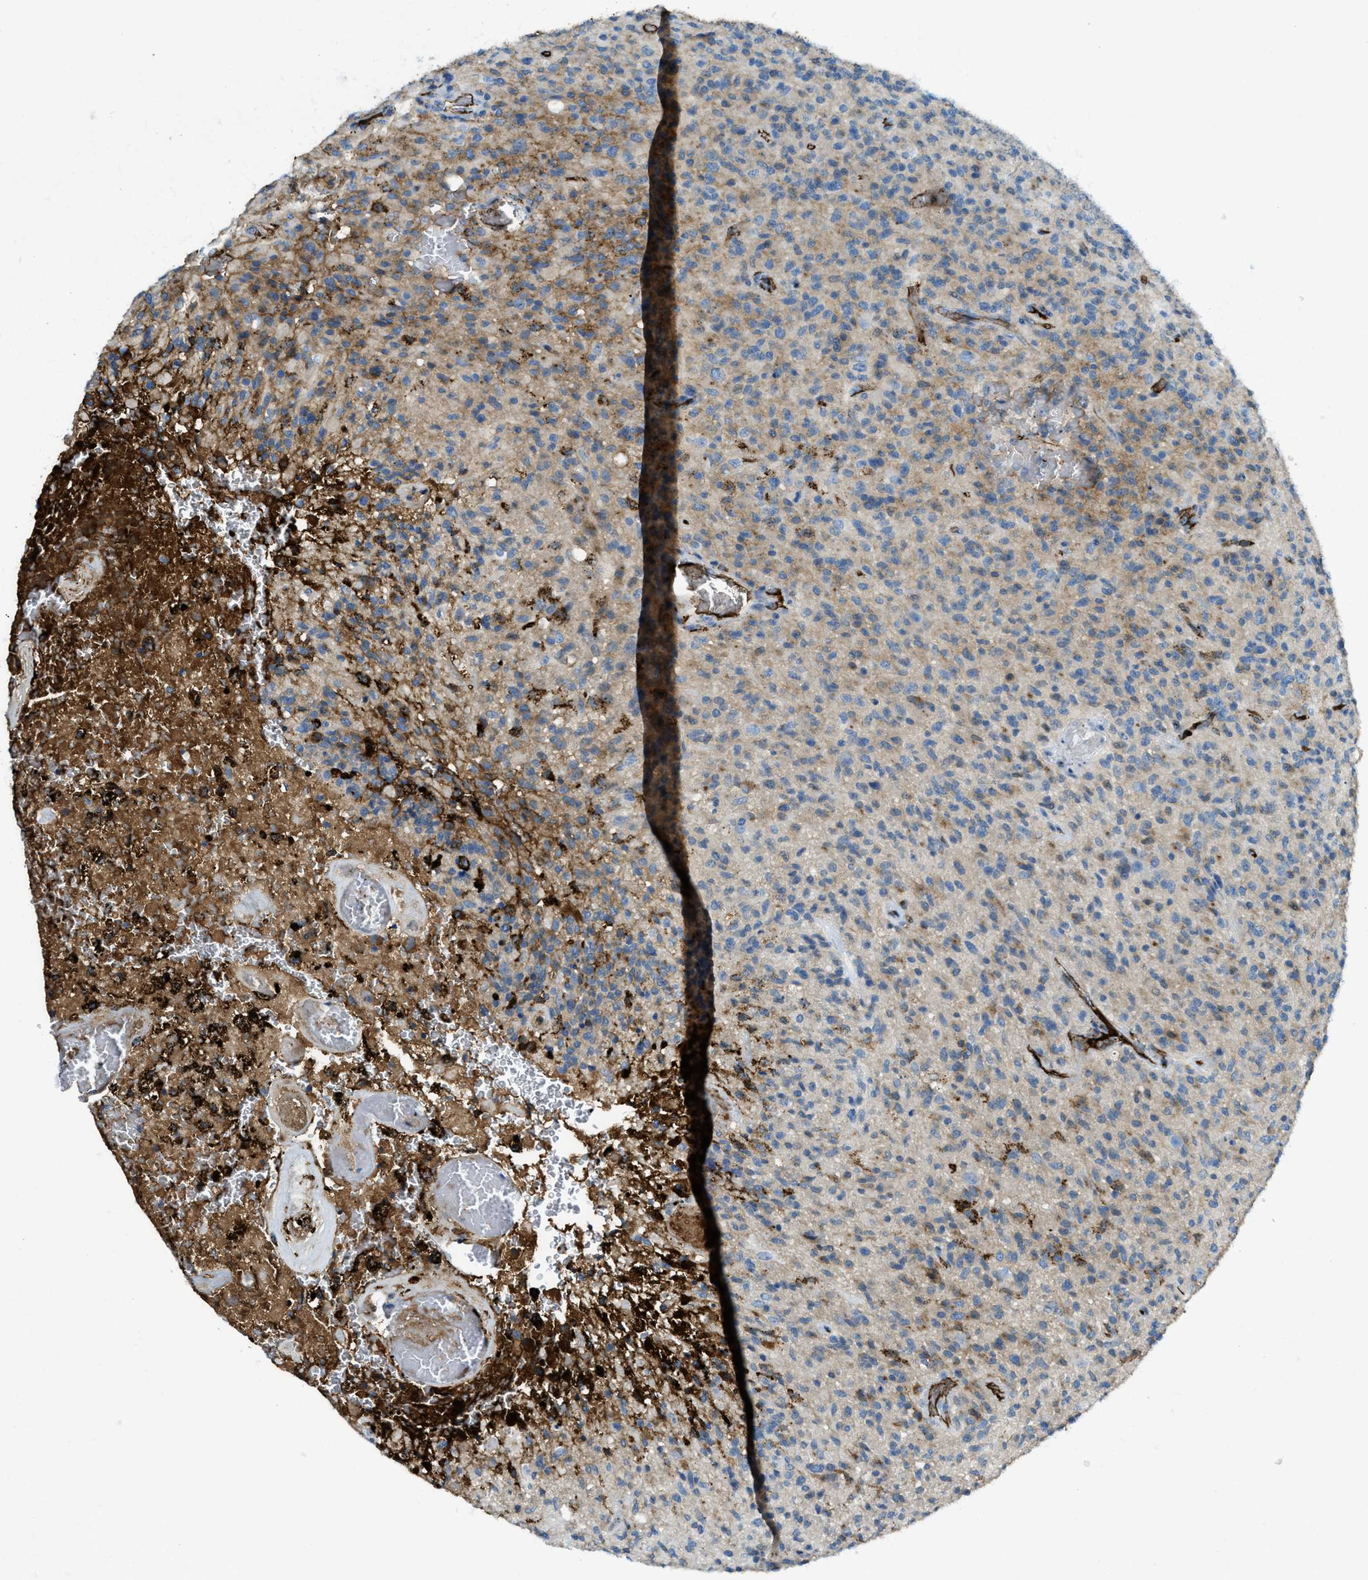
{"staining": {"intensity": "moderate", "quantity": "25%-75%", "location": "cytoplasmic/membranous"}, "tissue": "glioma", "cell_type": "Tumor cells", "image_type": "cancer", "snomed": [{"axis": "morphology", "description": "Glioma, malignant, High grade"}, {"axis": "topography", "description": "Brain"}], "caption": "A medium amount of moderate cytoplasmic/membranous positivity is seen in about 25%-75% of tumor cells in malignant glioma (high-grade) tissue. (brown staining indicates protein expression, while blue staining denotes nuclei).", "gene": "TRIM59", "patient": {"sex": "male", "age": 71}}